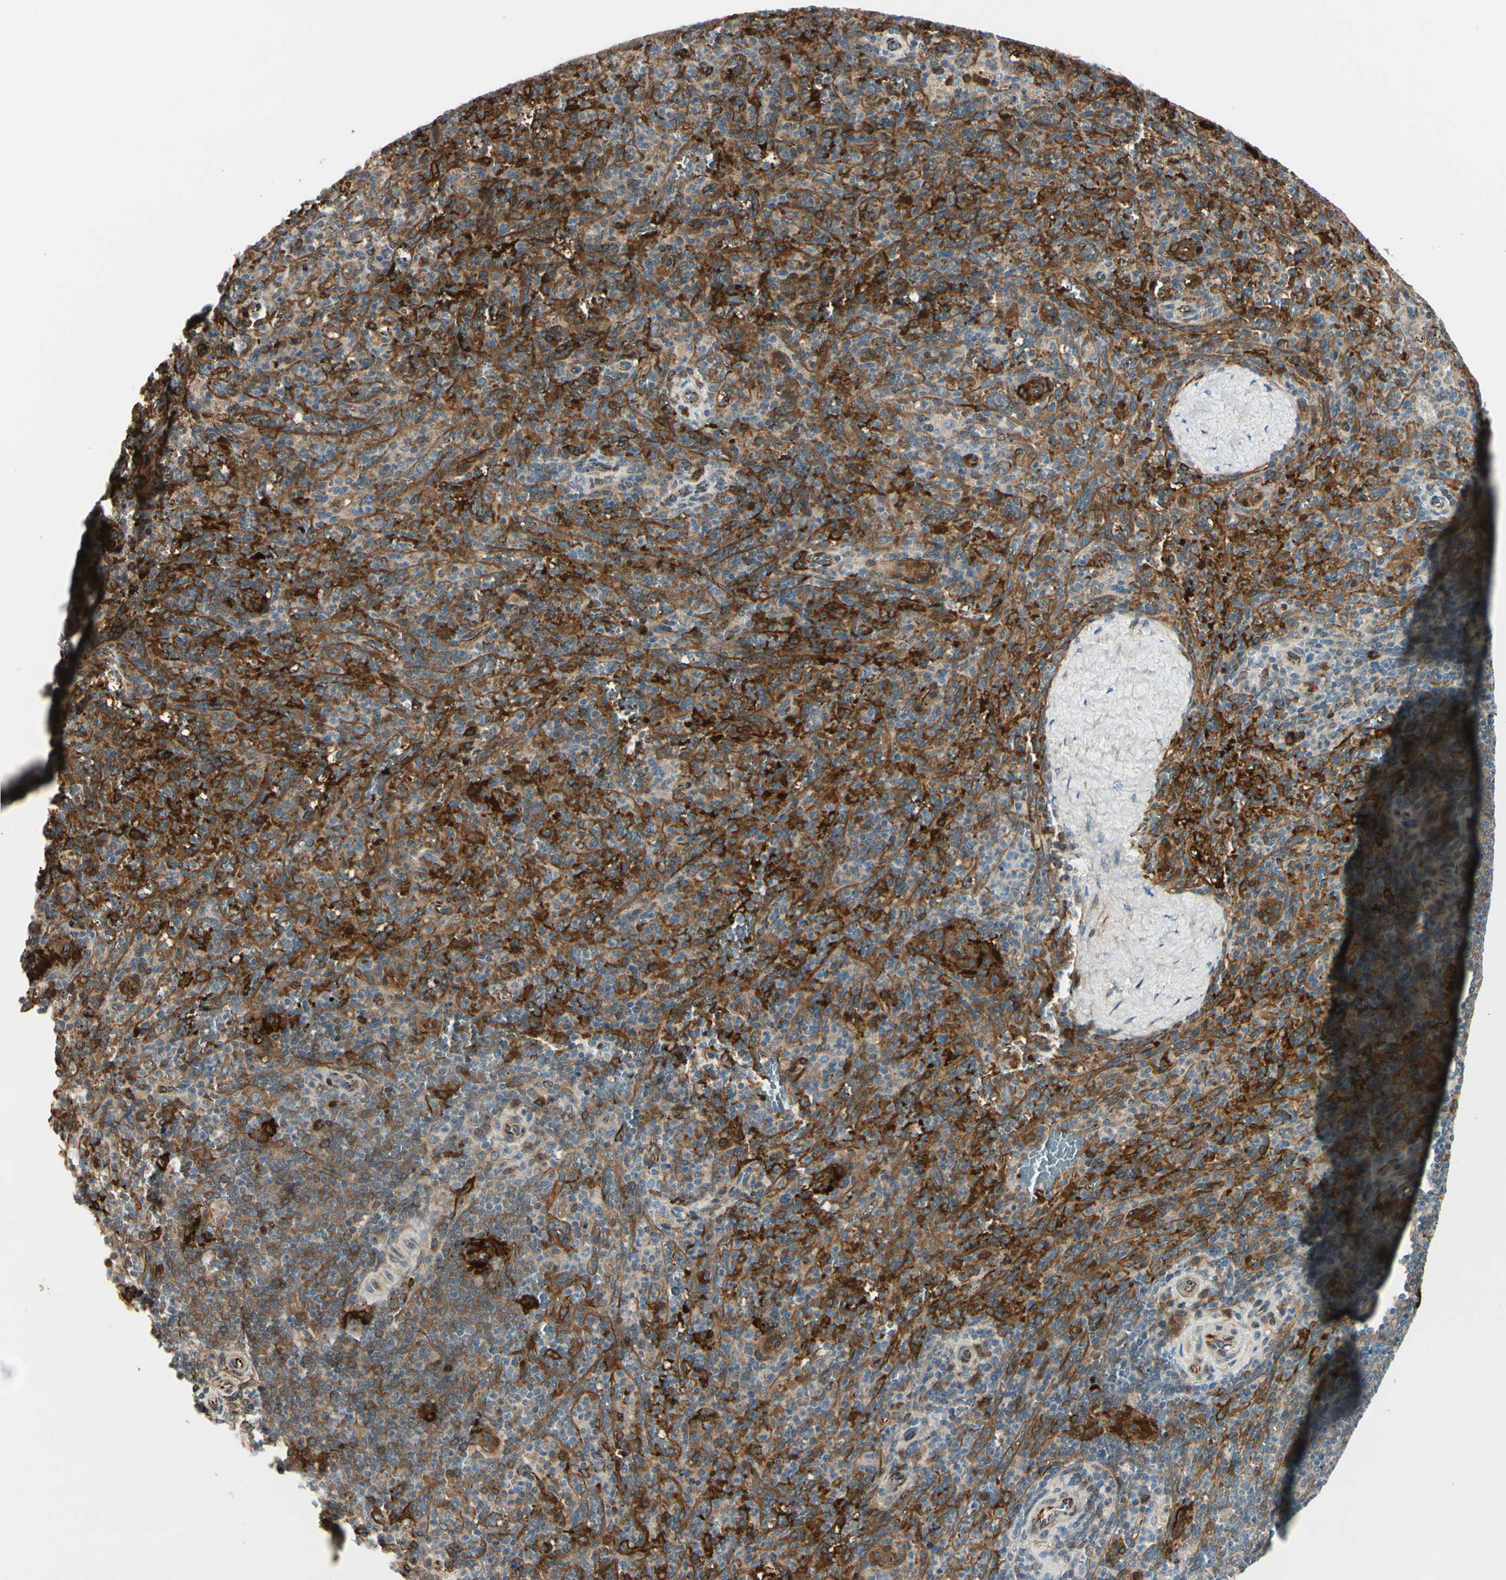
{"staining": {"intensity": "strong", "quantity": "25%-75%", "location": "cytoplasmic/membranous"}, "tissue": "spleen", "cell_type": "Cells in red pulp", "image_type": "normal", "snomed": [{"axis": "morphology", "description": "Normal tissue, NOS"}, {"axis": "topography", "description": "Spleen"}], "caption": "Immunohistochemical staining of unremarkable human spleen shows 25%-75% levels of strong cytoplasmic/membranous protein staining in approximately 25%-75% of cells in red pulp.", "gene": "FTH1", "patient": {"sex": "male", "age": 36}}